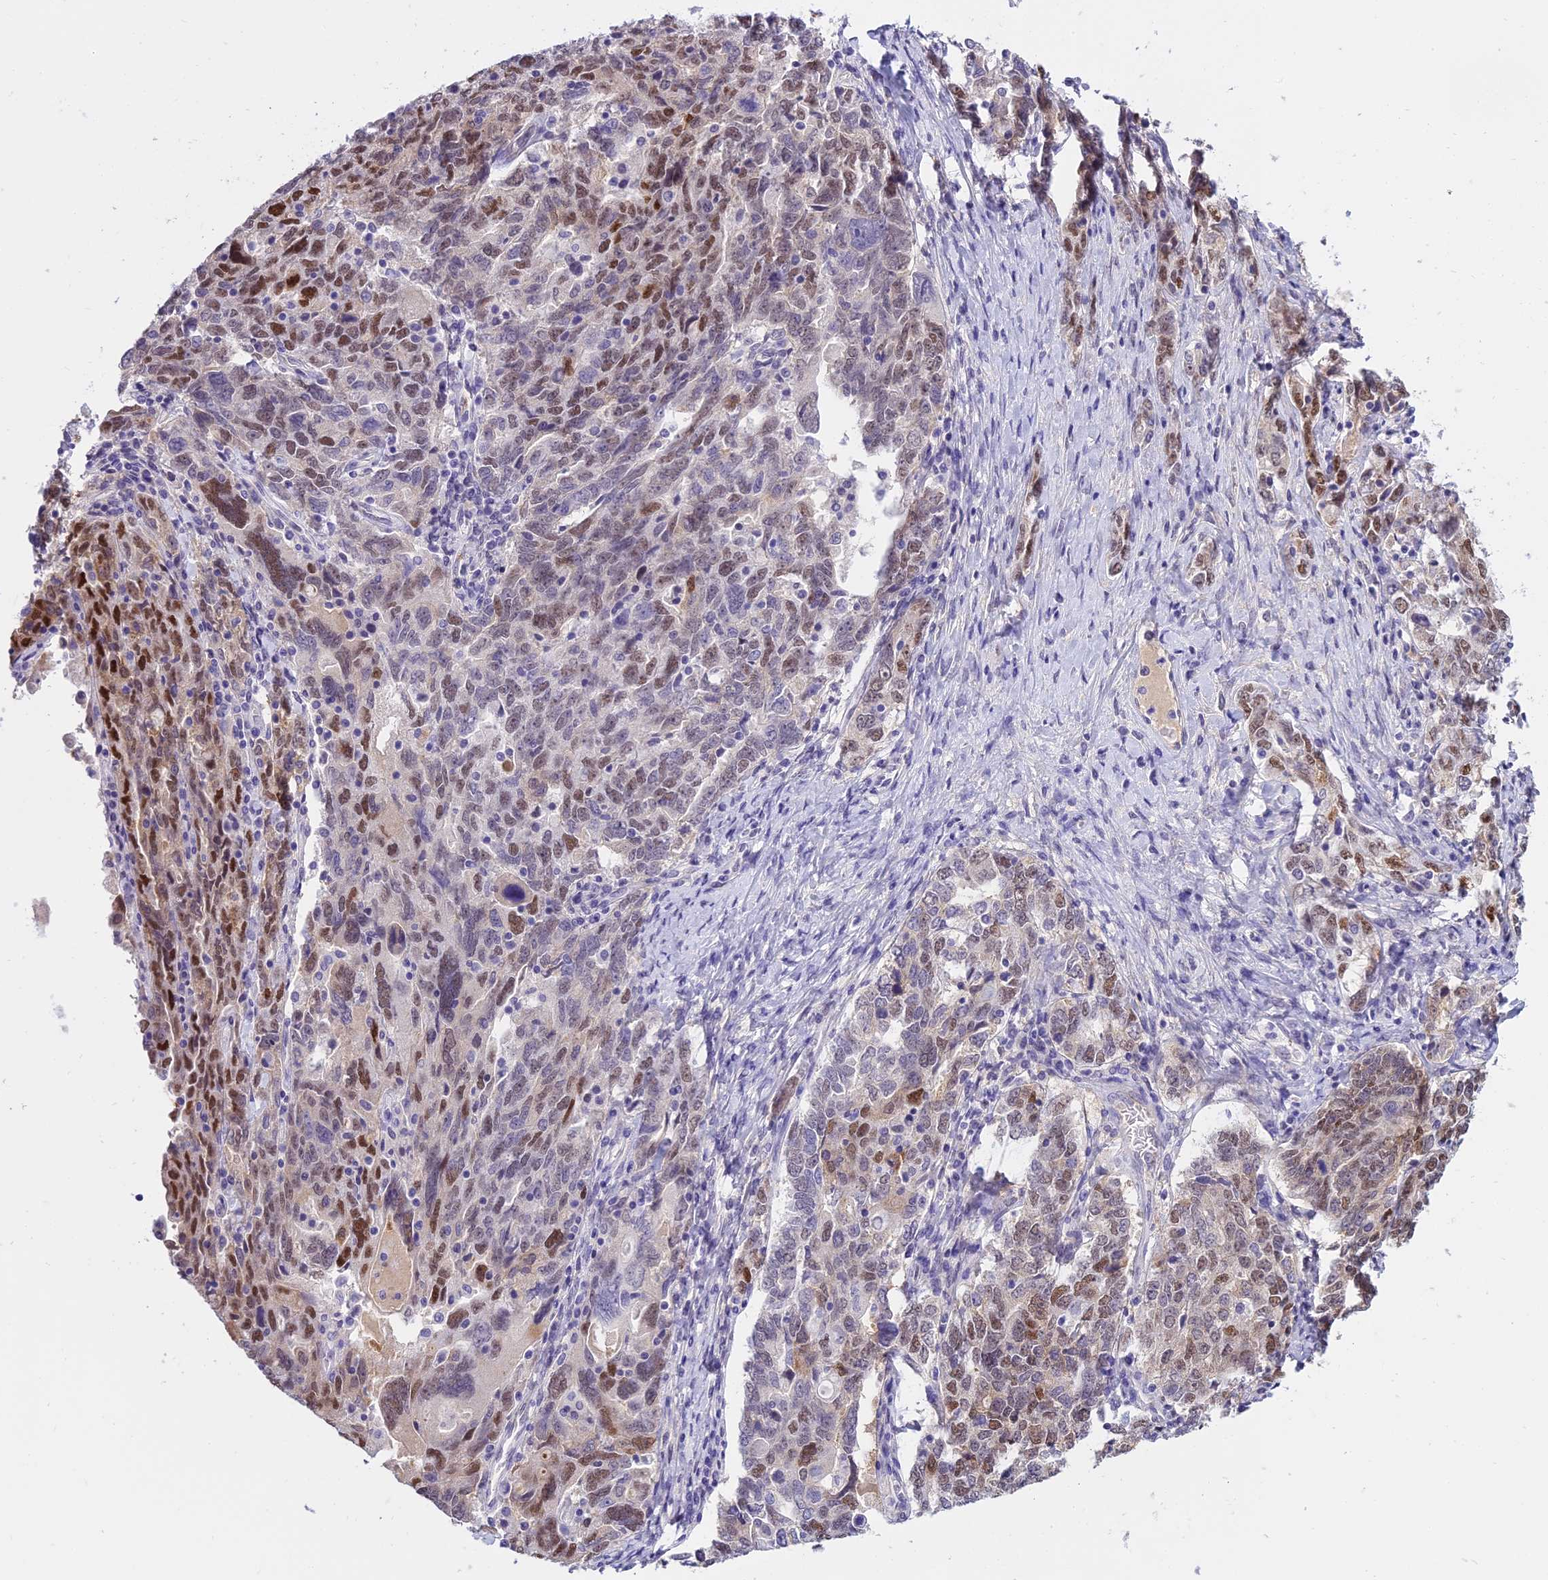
{"staining": {"intensity": "moderate", "quantity": "25%-75%", "location": "nuclear"}, "tissue": "ovarian cancer", "cell_type": "Tumor cells", "image_type": "cancer", "snomed": [{"axis": "morphology", "description": "Carcinoma, endometroid"}, {"axis": "topography", "description": "Ovary"}], "caption": "The immunohistochemical stain labels moderate nuclear expression in tumor cells of ovarian cancer (endometroid carcinoma) tissue. The staining is performed using DAB (3,3'-diaminobenzidine) brown chromogen to label protein expression. The nuclei are counter-stained blue using hematoxylin.", "gene": "MAT2A", "patient": {"sex": "female", "age": 62}}